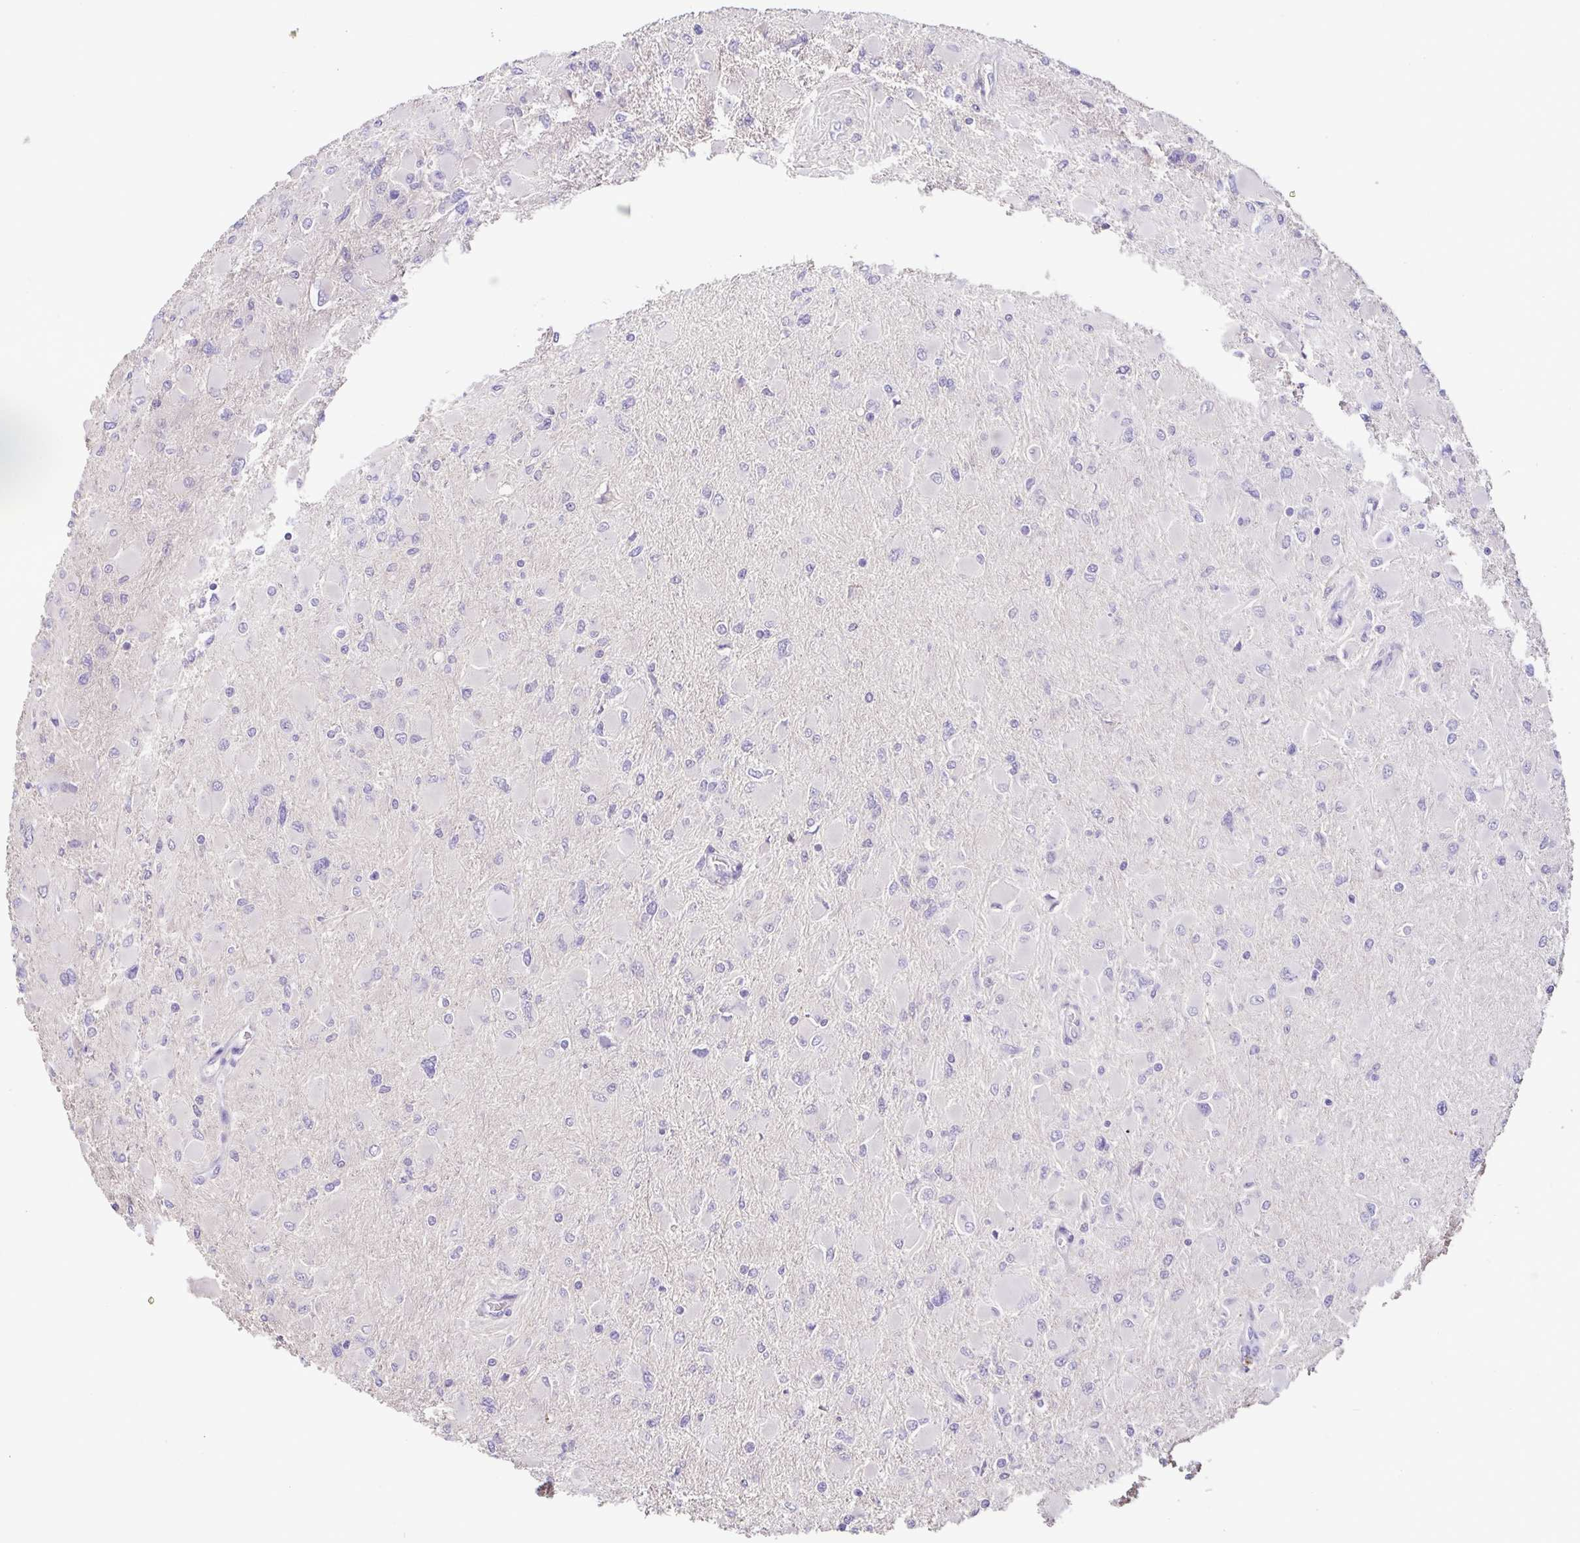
{"staining": {"intensity": "negative", "quantity": "none", "location": "none"}, "tissue": "glioma", "cell_type": "Tumor cells", "image_type": "cancer", "snomed": [{"axis": "morphology", "description": "Glioma, malignant, High grade"}, {"axis": "topography", "description": "Cerebral cortex"}], "caption": "DAB immunohistochemical staining of glioma displays no significant staining in tumor cells.", "gene": "TERT", "patient": {"sex": "female", "age": 36}}